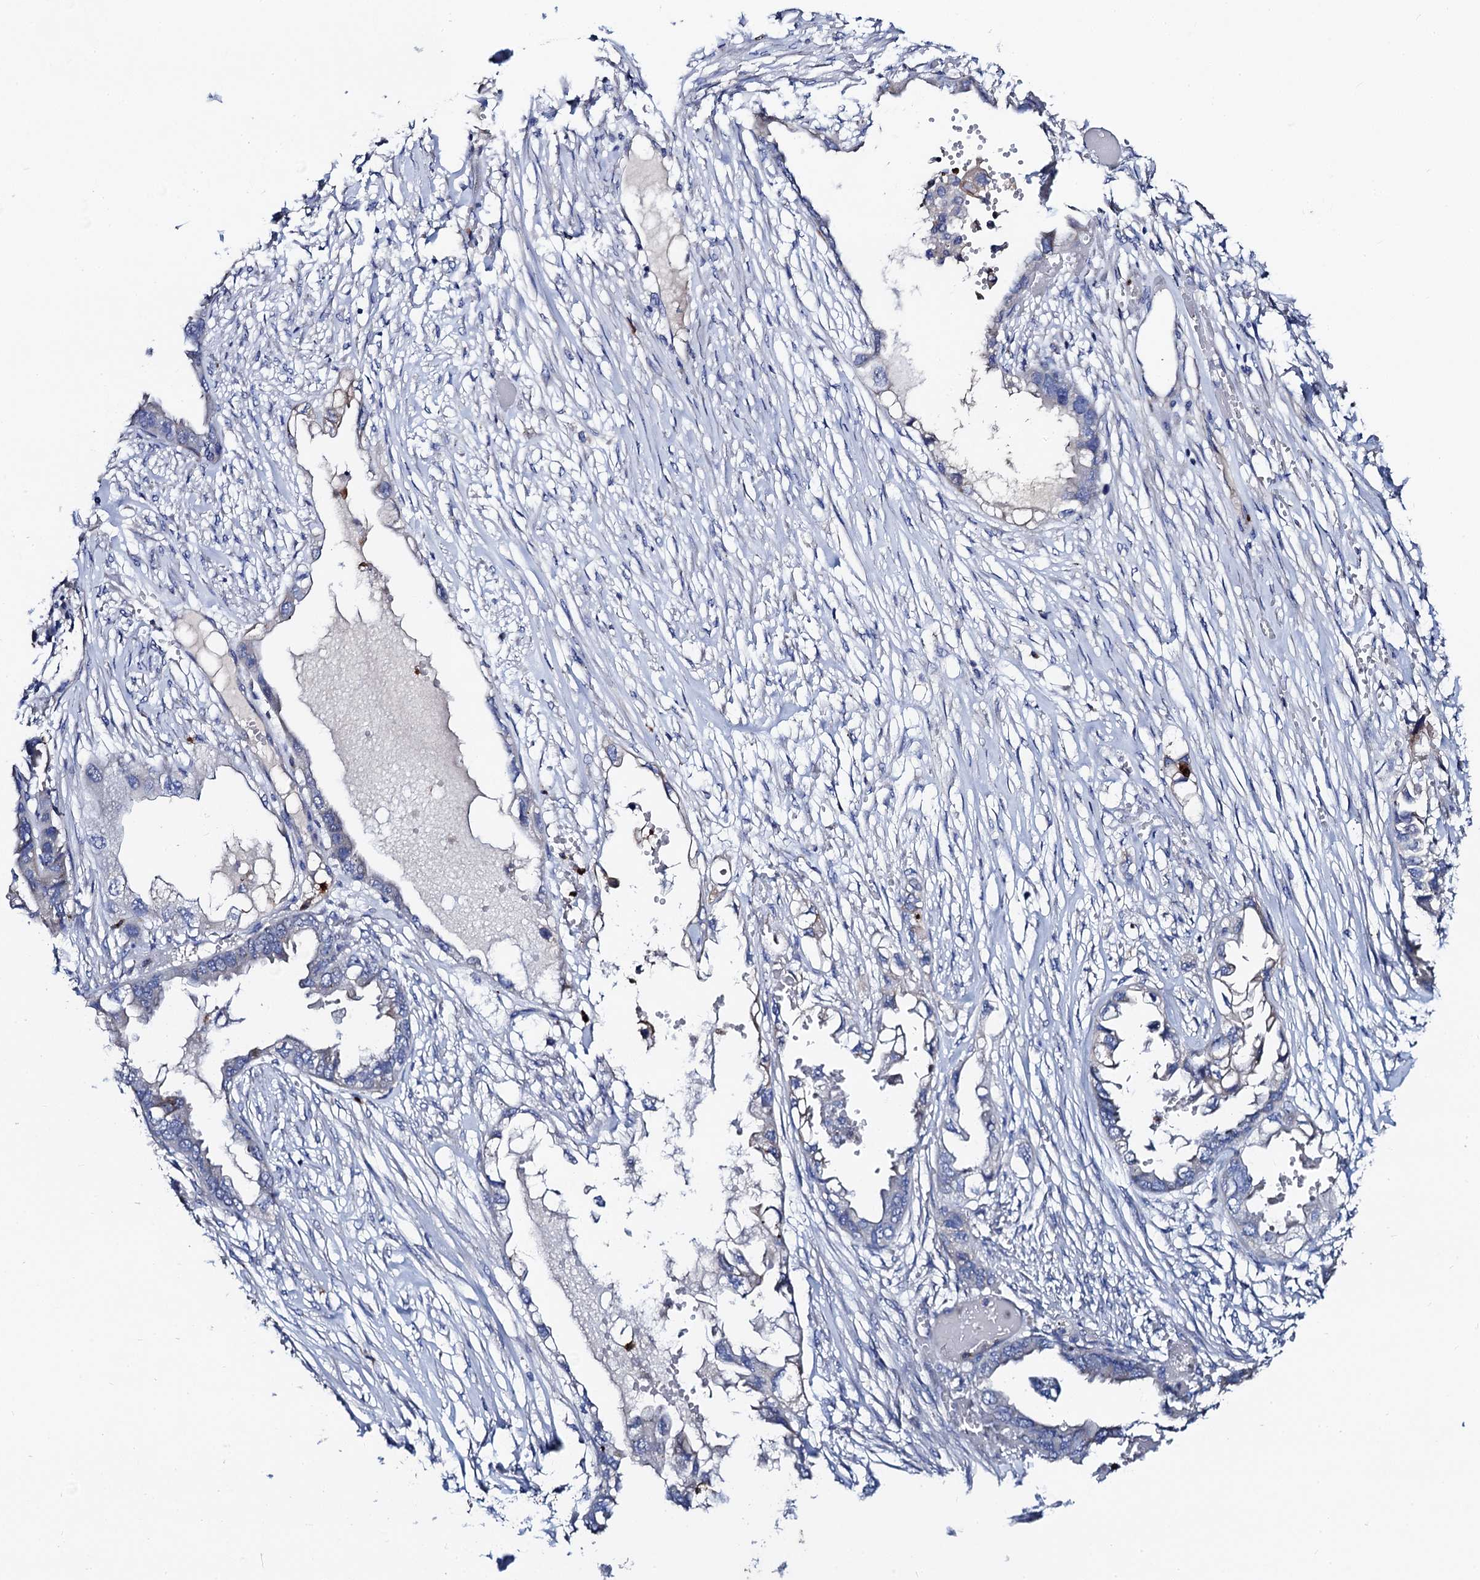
{"staining": {"intensity": "negative", "quantity": "none", "location": "none"}, "tissue": "endometrial cancer", "cell_type": "Tumor cells", "image_type": "cancer", "snomed": [{"axis": "morphology", "description": "Adenocarcinoma, NOS"}, {"axis": "morphology", "description": "Adenocarcinoma, metastatic, NOS"}, {"axis": "topography", "description": "Adipose tissue"}, {"axis": "topography", "description": "Endometrium"}], "caption": "Immunohistochemistry (IHC) of human endometrial adenocarcinoma reveals no expression in tumor cells.", "gene": "FREM3", "patient": {"sex": "female", "age": 67}}